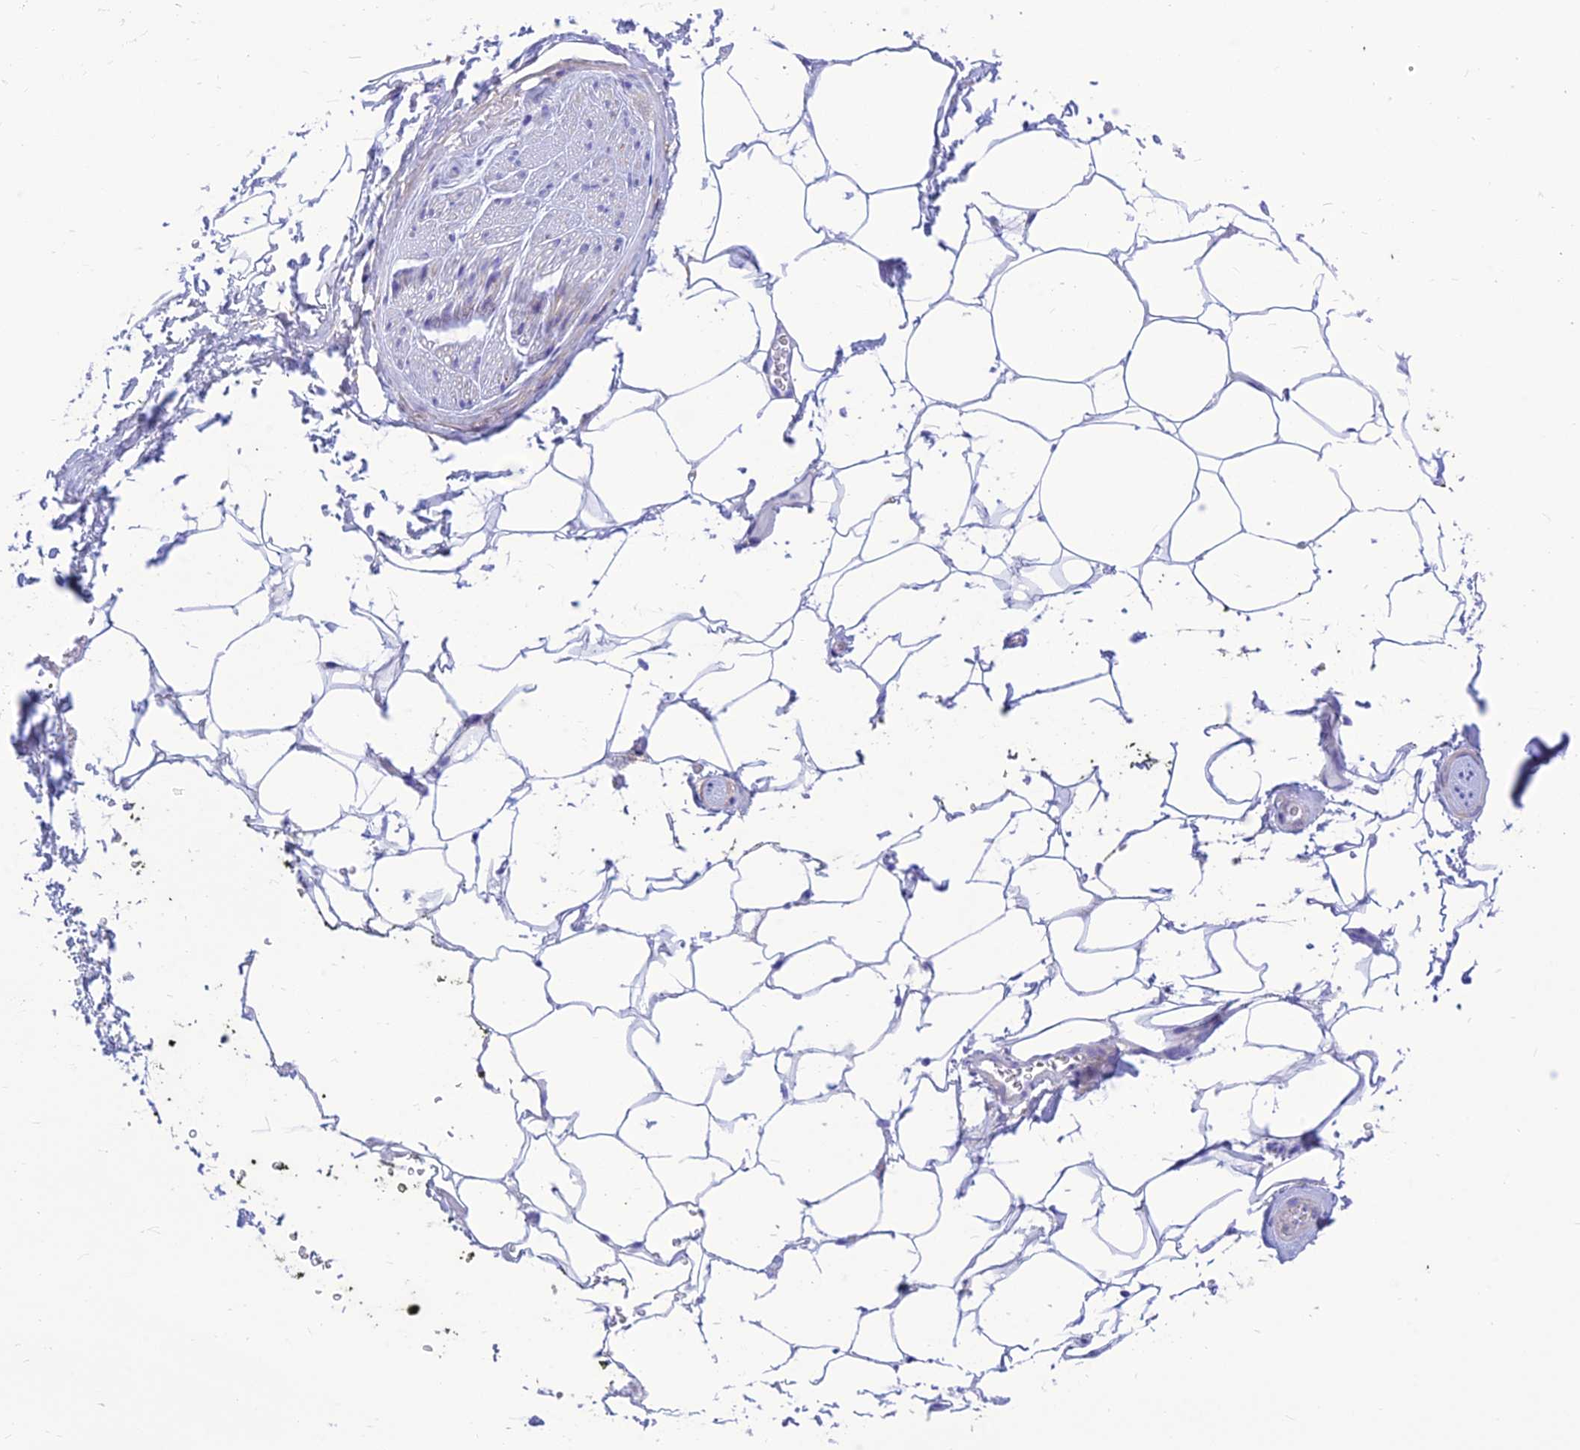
{"staining": {"intensity": "negative", "quantity": "none", "location": "none"}, "tissue": "adipose tissue", "cell_type": "Adipocytes", "image_type": "normal", "snomed": [{"axis": "morphology", "description": "Normal tissue, NOS"}, {"axis": "morphology", "description": "Adenocarcinoma, Low grade"}, {"axis": "topography", "description": "Prostate"}, {"axis": "topography", "description": "Peripheral nerve tissue"}], "caption": "This is a histopathology image of immunohistochemistry (IHC) staining of benign adipose tissue, which shows no staining in adipocytes. (DAB IHC visualized using brightfield microscopy, high magnification).", "gene": "PRNP", "patient": {"sex": "male", "age": 63}}